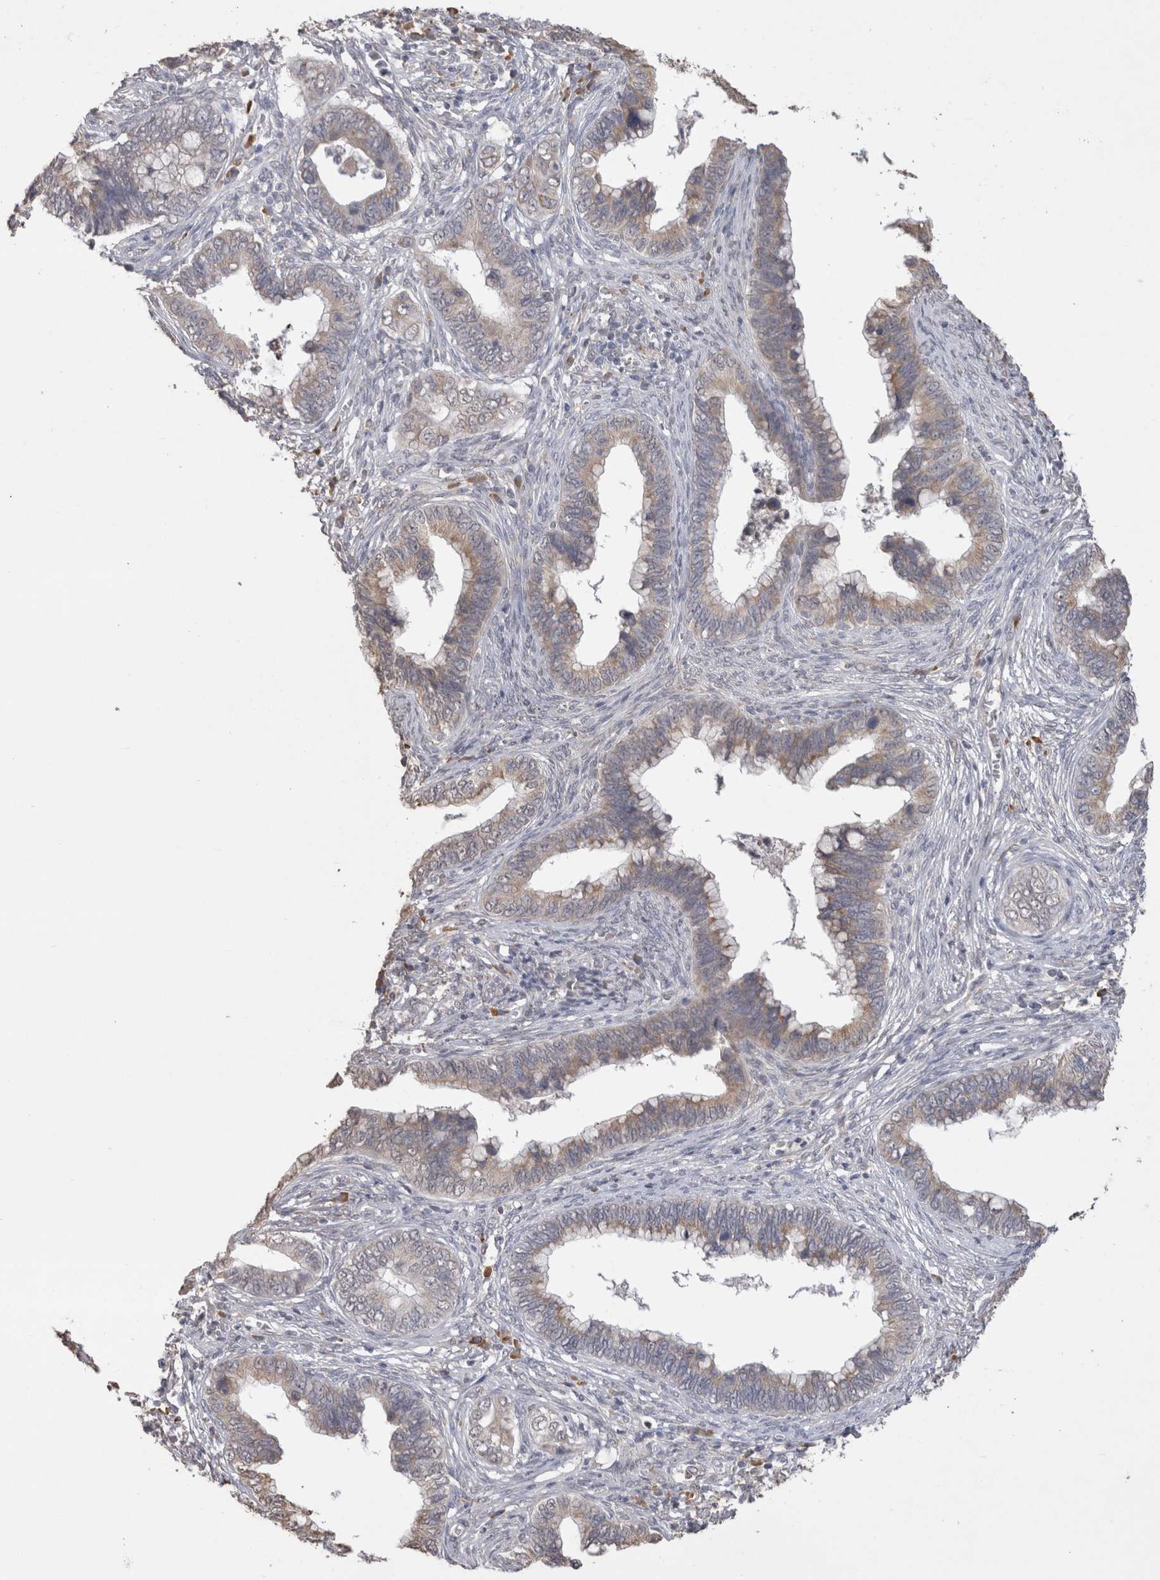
{"staining": {"intensity": "weak", "quantity": "25%-75%", "location": "cytoplasmic/membranous"}, "tissue": "cervical cancer", "cell_type": "Tumor cells", "image_type": "cancer", "snomed": [{"axis": "morphology", "description": "Adenocarcinoma, NOS"}, {"axis": "topography", "description": "Cervix"}], "caption": "Immunohistochemical staining of cervical cancer (adenocarcinoma) shows low levels of weak cytoplasmic/membranous expression in about 25%-75% of tumor cells.", "gene": "NOMO1", "patient": {"sex": "female", "age": 44}}